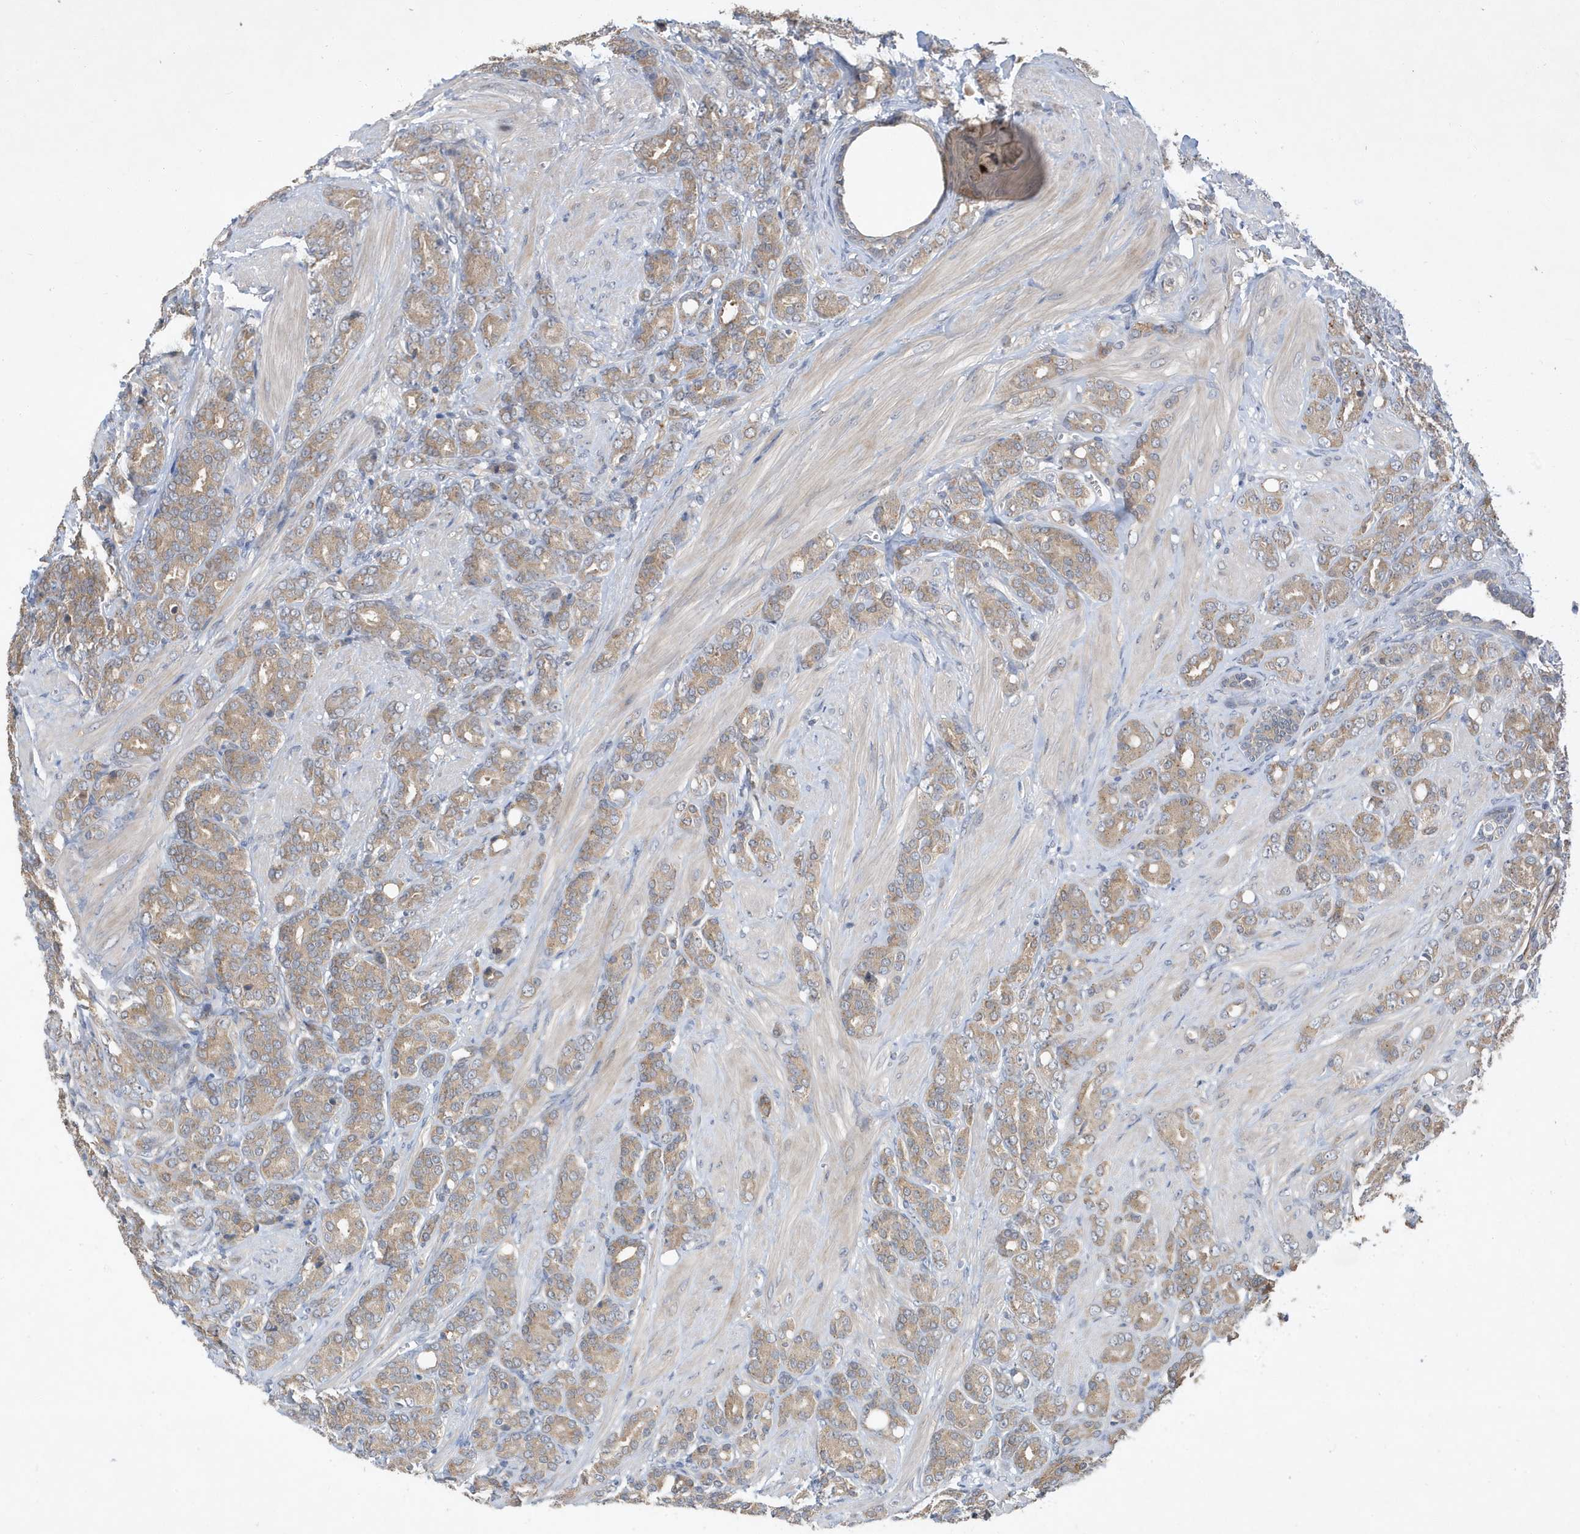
{"staining": {"intensity": "weak", "quantity": "25%-75%", "location": "cytoplasmic/membranous"}, "tissue": "prostate cancer", "cell_type": "Tumor cells", "image_type": "cancer", "snomed": [{"axis": "morphology", "description": "Adenocarcinoma, High grade"}, {"axis": "topography", "description": "Prostate"}], "caption": "Tumor cells reveal low levels of weak cytoplasmic/membranous positivity in about 25%-75% of cells in human prostate high-grade adenocarcinoma.", "gene": "LAPTM4A", "patient": {"sex": "male", "age": 62}}